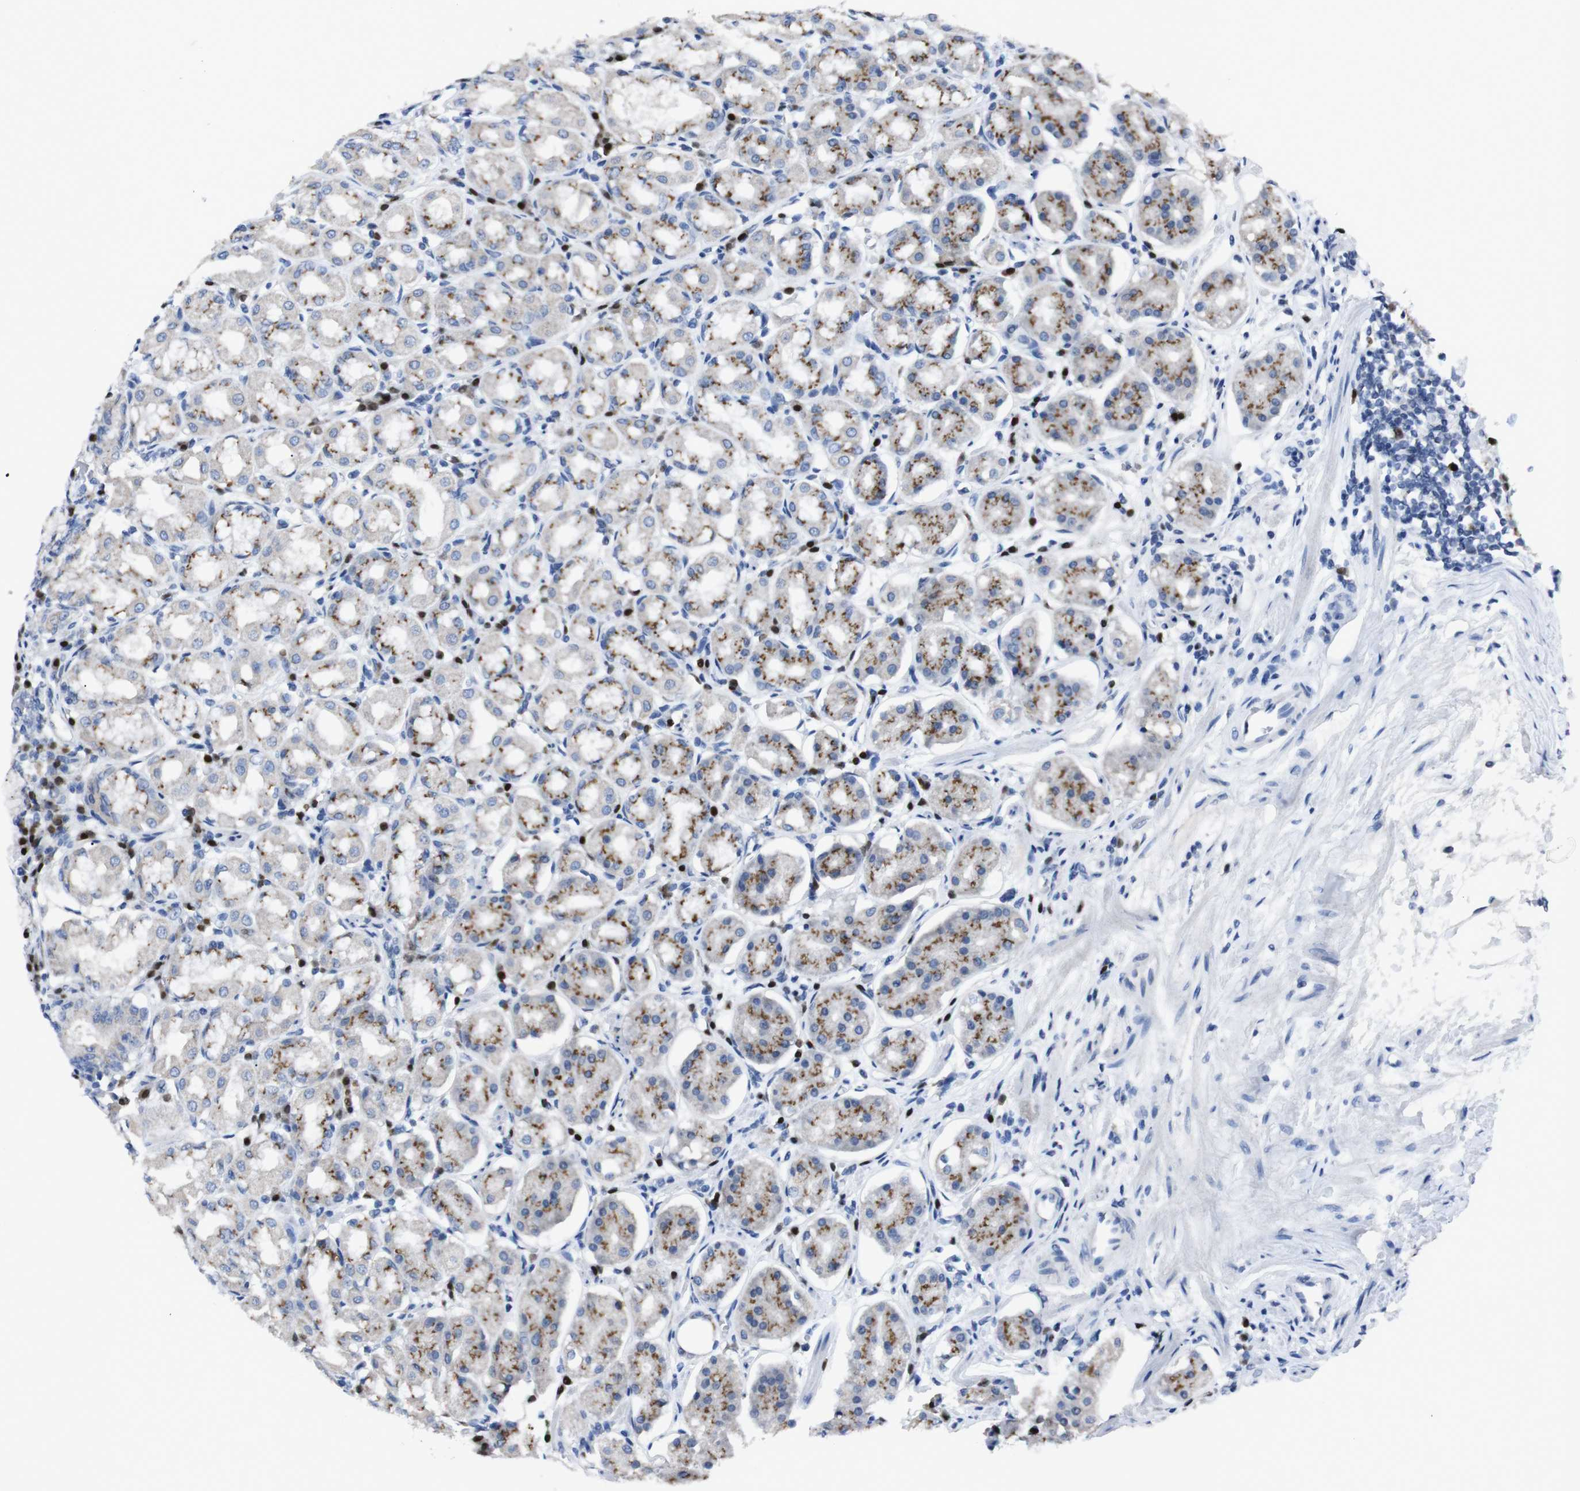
{"staining": {"intensity": "moderate", "quantity": "25%-75%", "location": "cytoplasmic/membranous"}, "tissue": "stomach", "cell_type": "Glandular cells", "image_type": "normal", "snomed": [{"axis": "morphology", "description": "Normal tissue, NOS"}, {"axis": "topography", "description": "Stomach"}, {"axis": "topography", "description": "Stomach, lower"}], "caption": "Immunohistochemical staining of normal stomach displays medium levels of moderate cytoplasmic/membranous staining in about 25%-75% of glandular cells. (DAB (3,3'-diaminobenzidine) IHC with brightfield microscopy, high magnification).", "gene": "IRF4", "patient": {"sex": "female", "age": 56}}